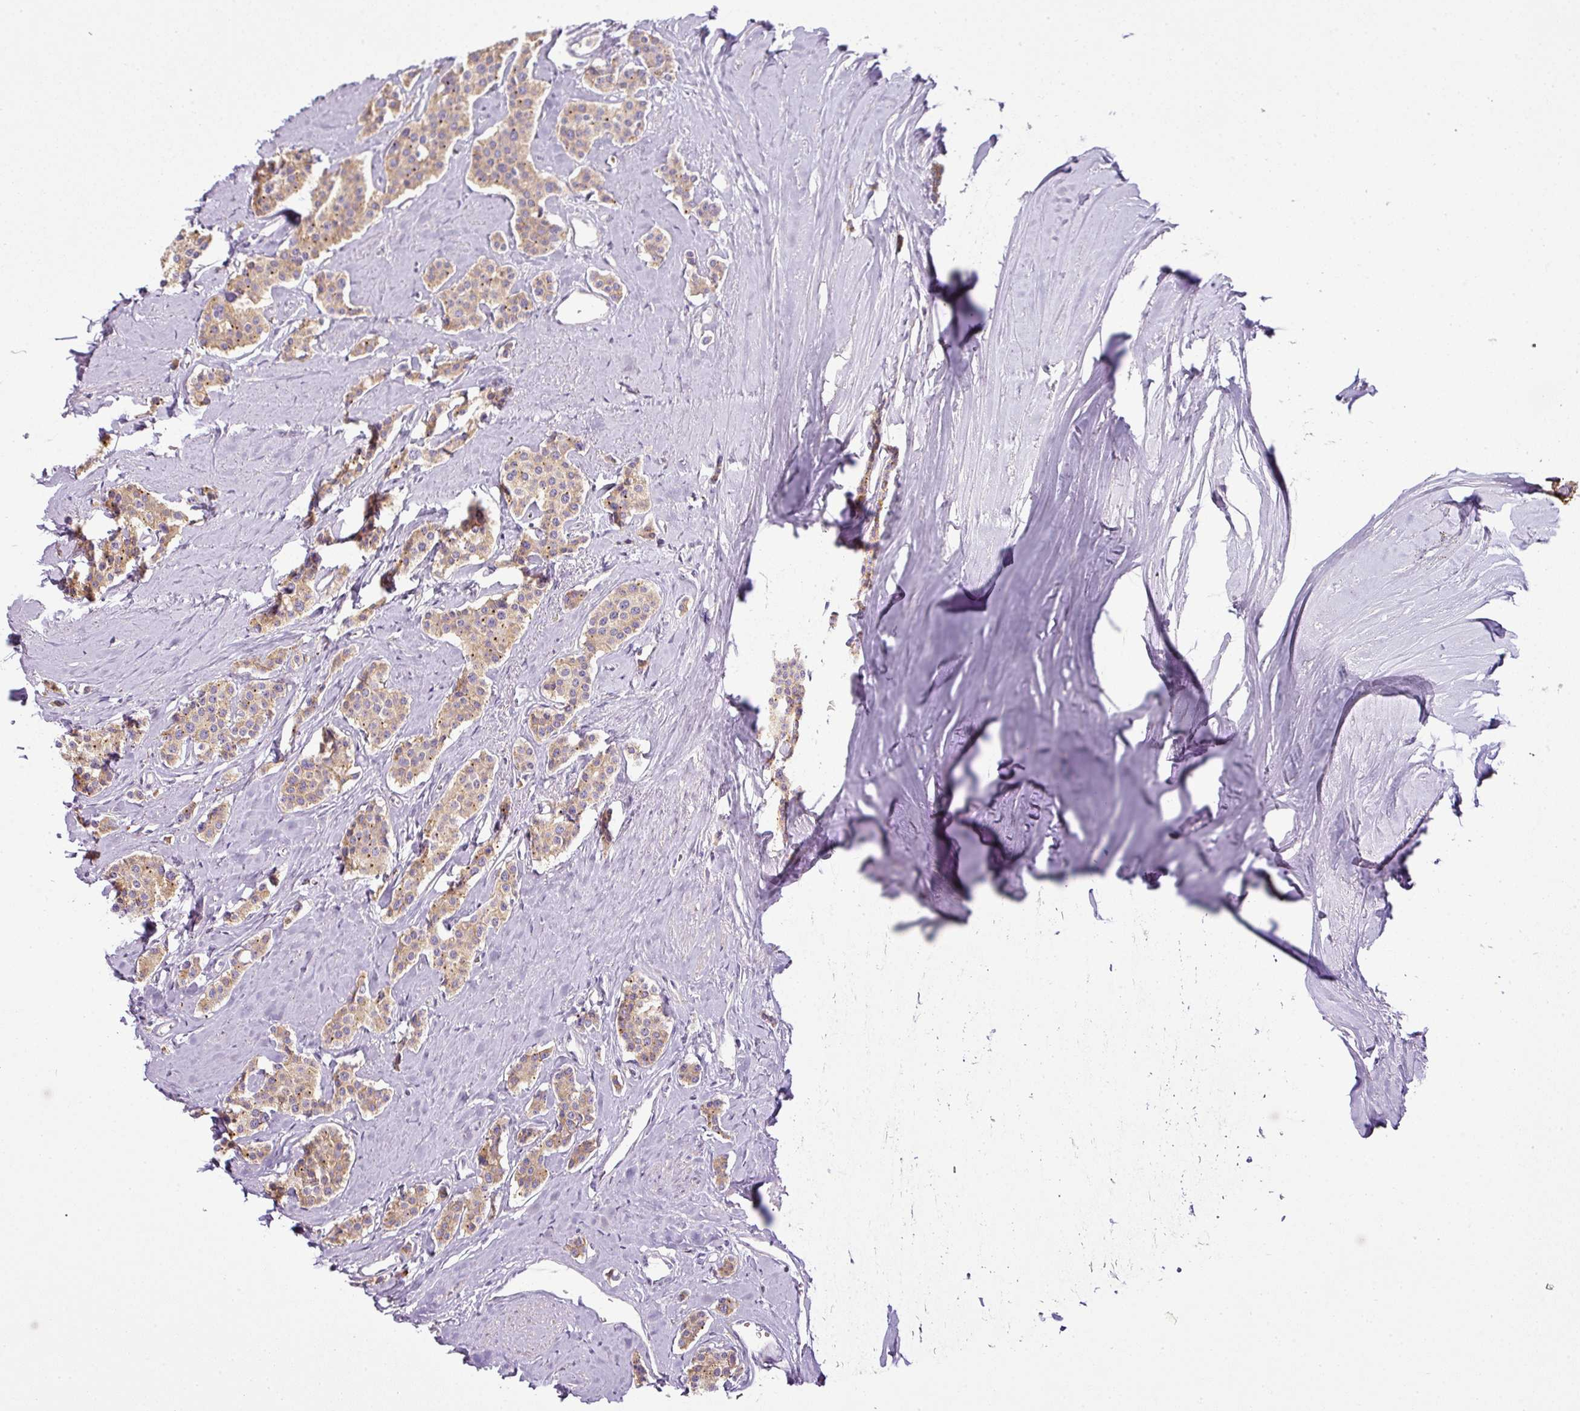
{"staining": {"intensity": "moderate", "quantity": ">75%", "location": "cytoplasmic/membranous"}, "tissue": "carcinoid", "cell_type": "Tumor cells", "image_type": "cancer", "snomed": [{"axis": "morphology", "description": "Carcinoid, malignant, NOS"}, {"axis": "topography", "description": "Small intestine"}], "caption": "The histopathology image reveals a brown stain indicating the presence of a protein in the cytoplasmic/membranous of tumor cells in carcinoid.", "gene": "ANKRD18A", "patient": {"sex": "male", "age": 60}}